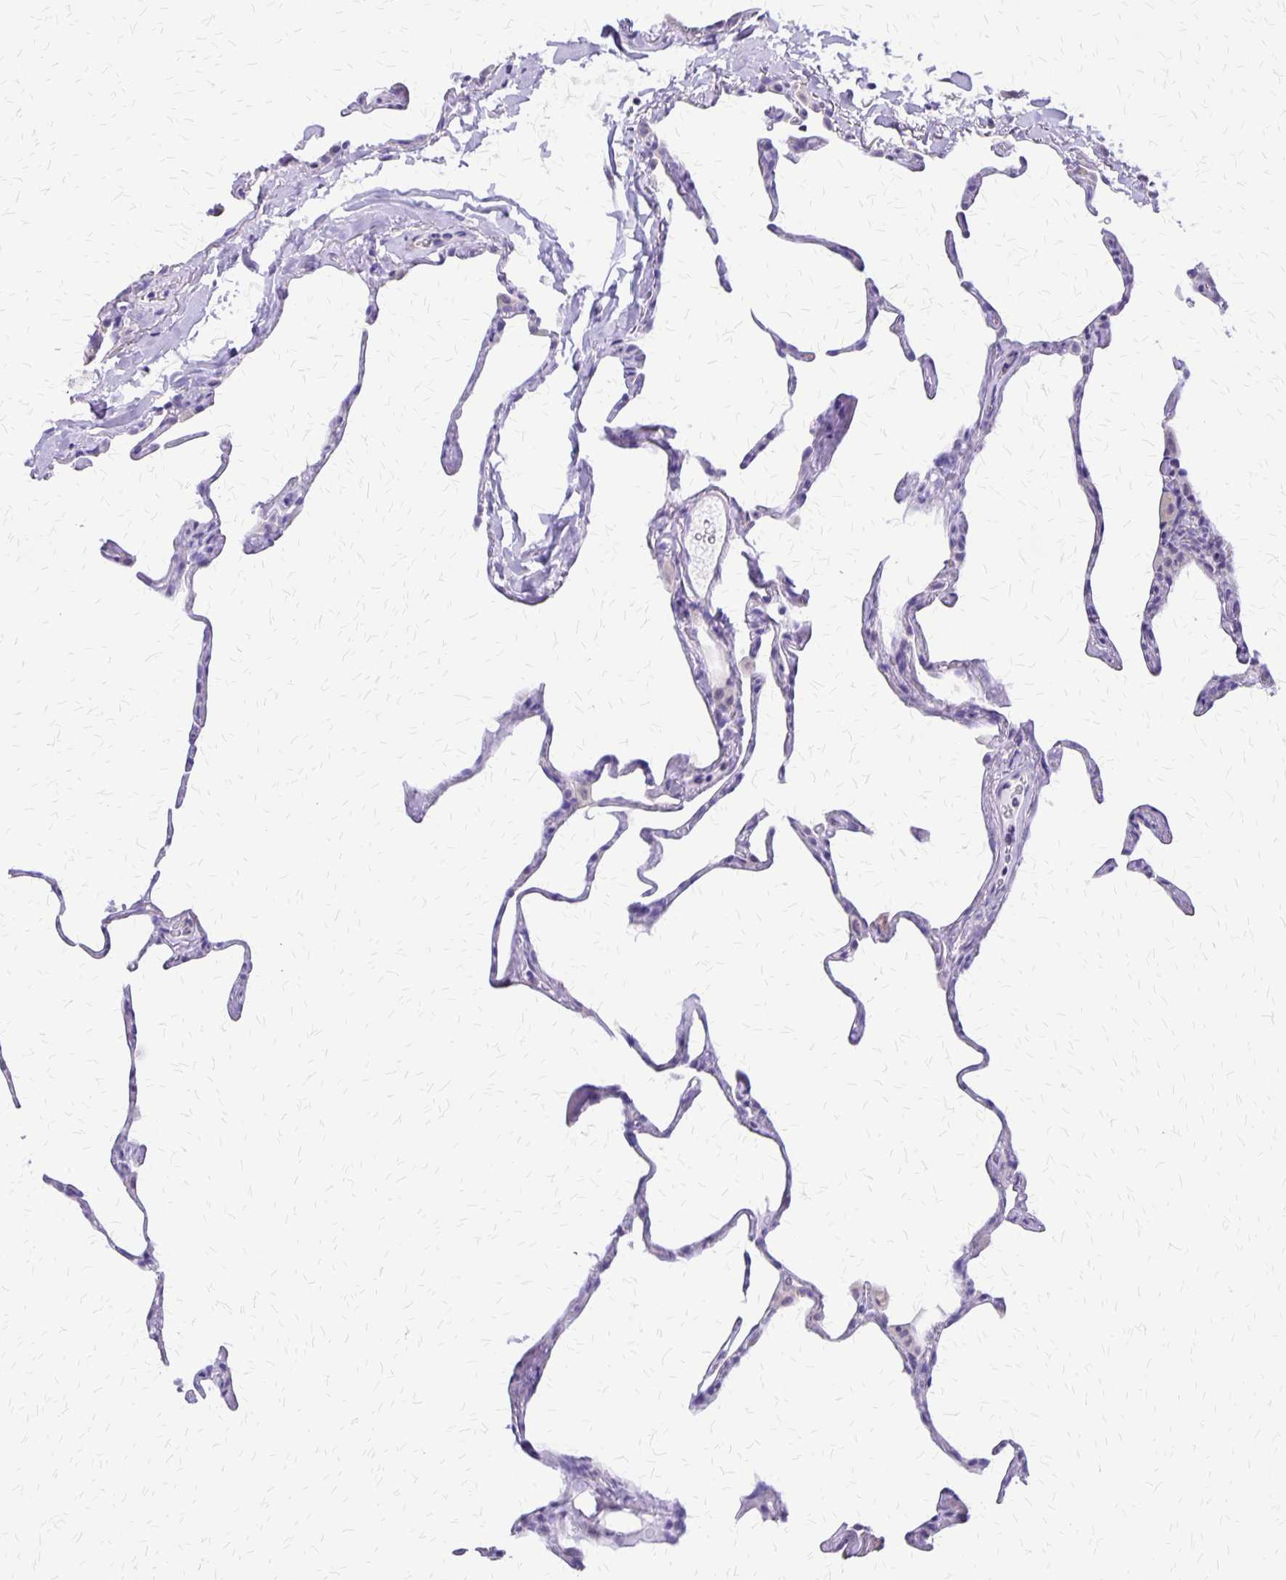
{"staining": {"intensity": "negative", "quantity": "none", "location": "none"}, "tissue": "lung", "cell_type": "Alveolar cells", "image_type": "normal", "snomed": [{"axis": "morphology", "description": "Normal tissue, NOS"}, {"axis": "topography", "description": "Lung"}], "caption": "DAB (3,3'-diaminobenzidine) immunohistochemical staining of benign lung demonstrates no significant positivity in alveolar cells.", "gene": "SI", "patient": {"sex": "male", "age": 65}}